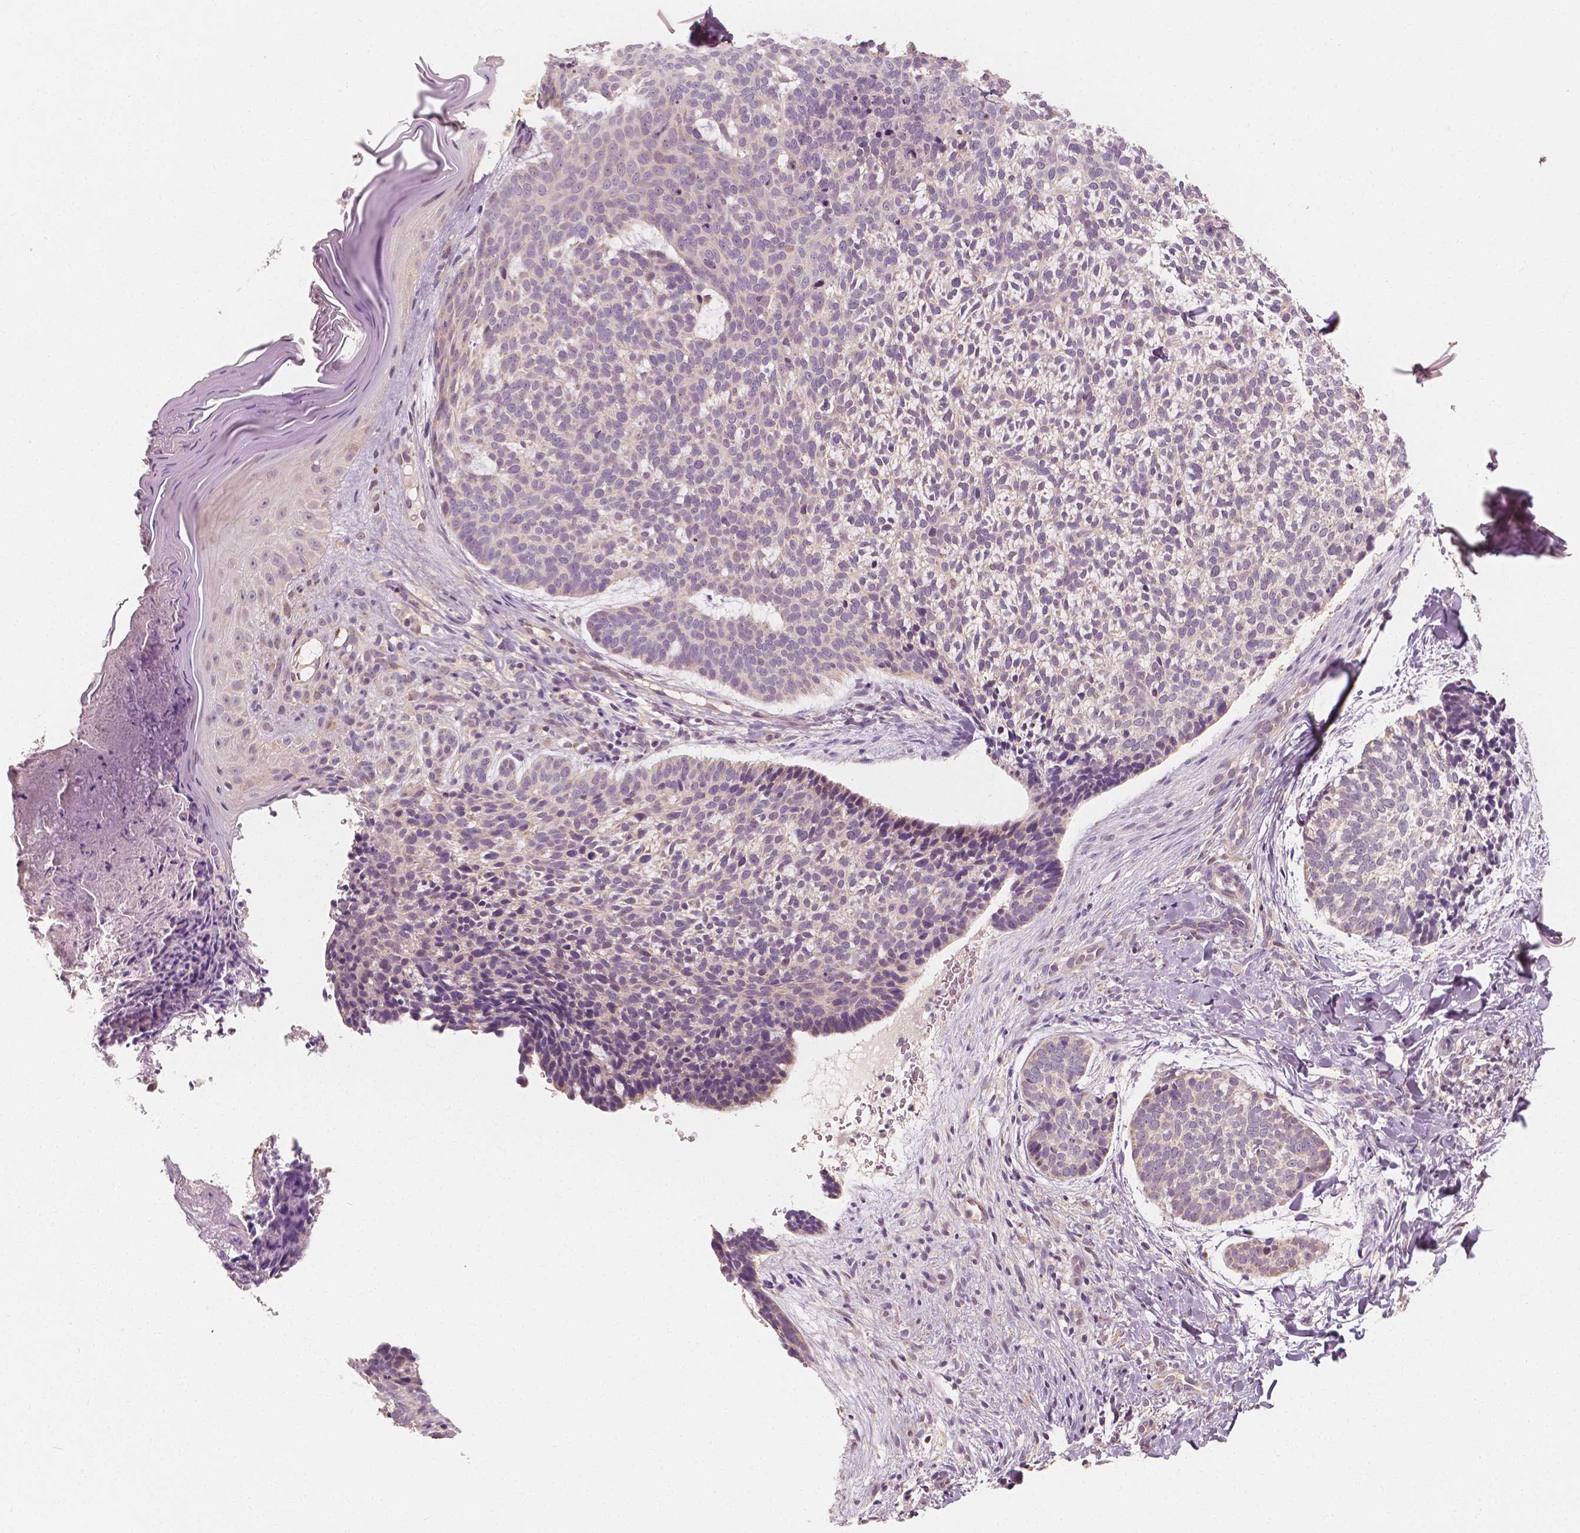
{"staining": {"intensity": "negative", "quantity": "none", "location": "none"}, "tissue": "skin cancer", "cell_type": "Tumor cells", "image_type": "cancer", "snomed": [{"axis": "morphology", "description": "Basal cell carcinoma"}, {"axis": "topography", "description": "Skin"}], "caption": "Tumor cells are negative for brown protein staining in skin cancer (basal cell carcinoma). Nuclei are stained in blue.", "gene": "SHPK", "patient": {"sex": "male", "age": 64}}